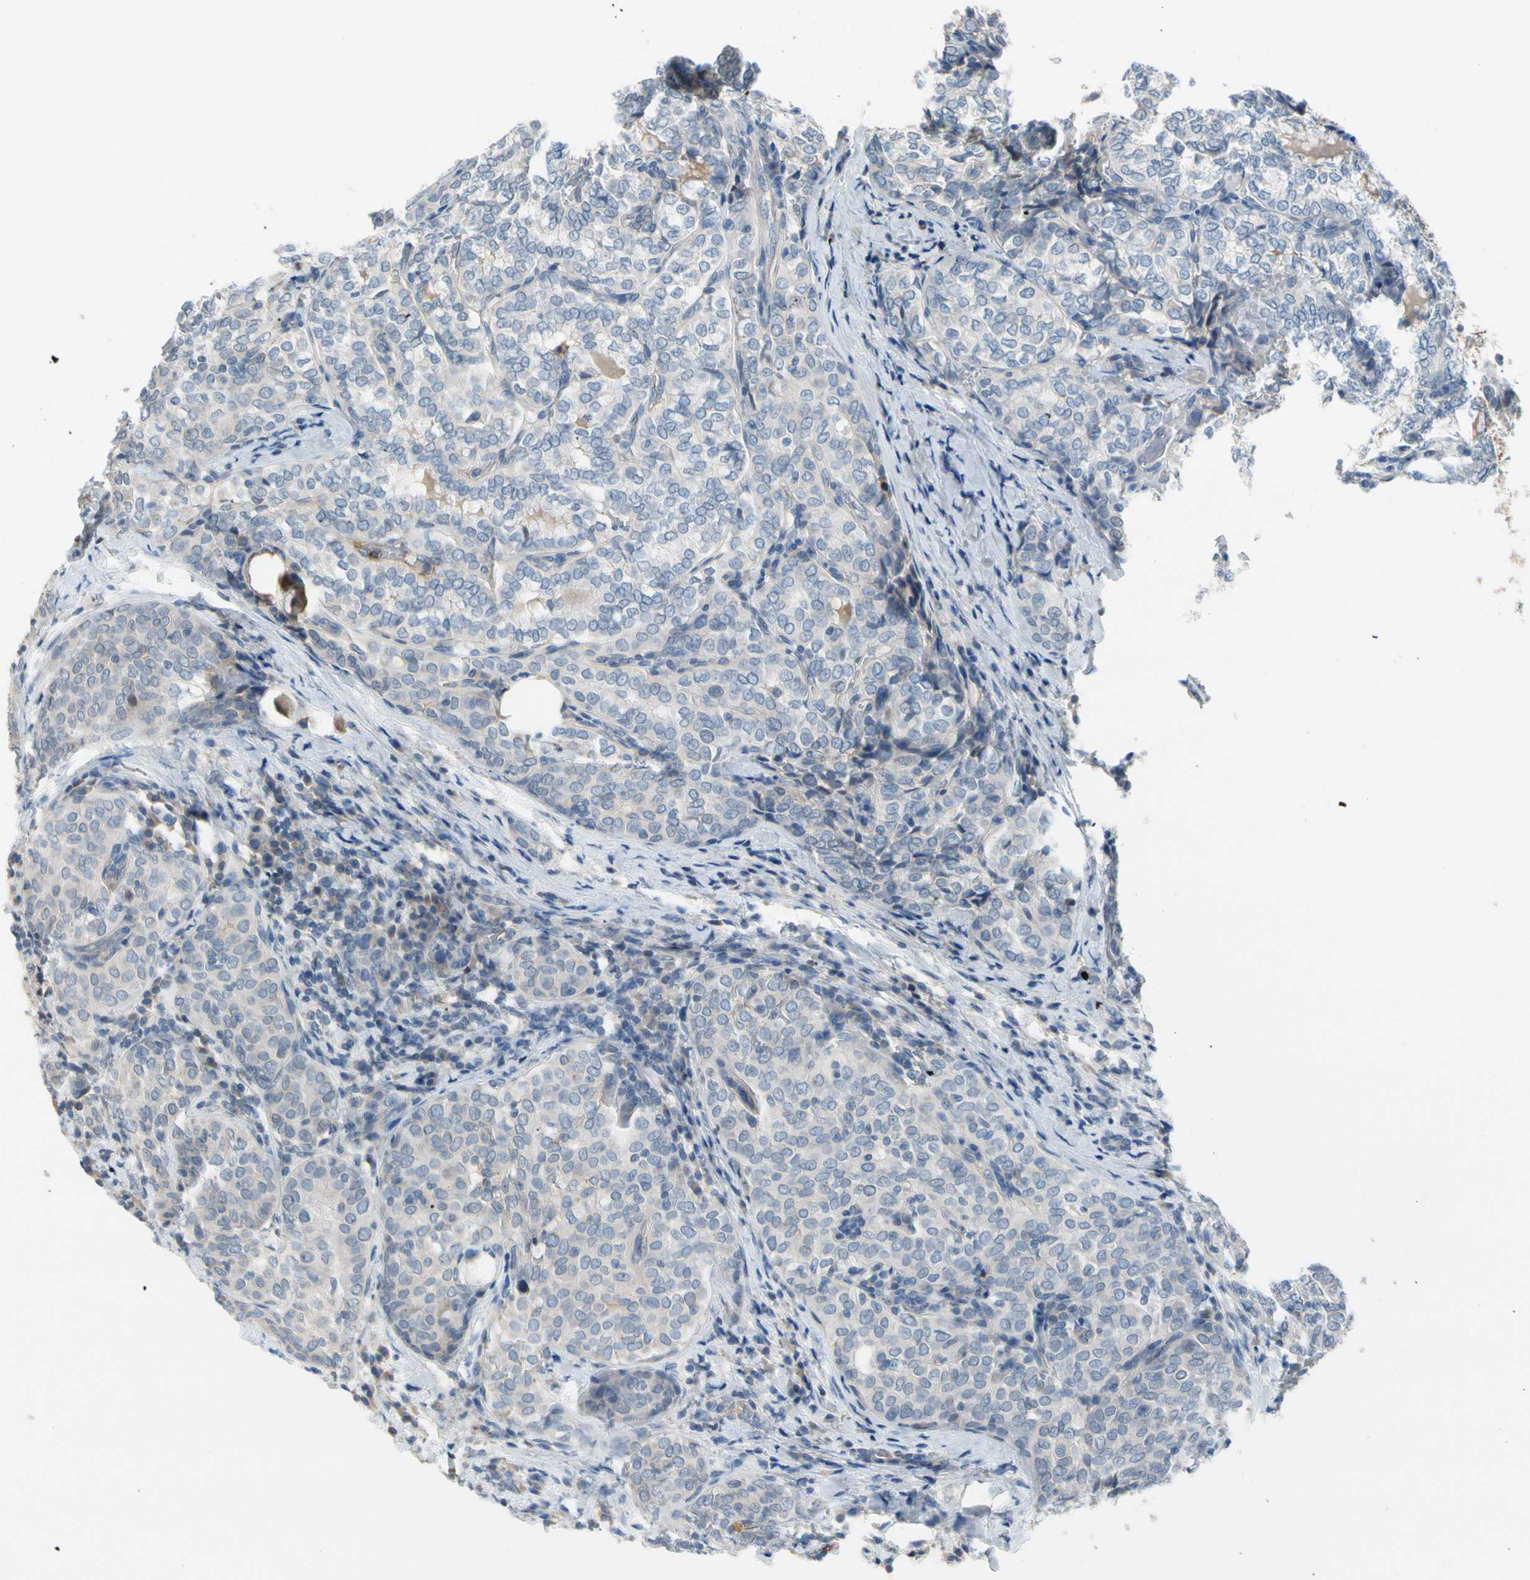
{"staining": {"intensity": "weak", "quantity": "<25%", "location": "cytoplasmic/membranous"}, "tissue": "thyroid cancer", "cell_type": "Tumor cells", "image_type": "cancer", "snomed": [{"axis": "morphology", "description": "Normal tissue, NOS"}, {"axis": "morphology", "description": "Papillary adenocarcinoma, NOS"}, {"axis": "topography", "description": "Thyroid gland"}], "caption": "IHC of human thyroid cancer (papillary adenocarcinoma) reveals no expression in tumor cells. (Stains: DAB immunohistochemistry with hematoxylin counter stain, Microscopy: brightfield microscopy at high magnification).", "gene": "CNDP1", "patient": {"sex": "female", "age": 30}}